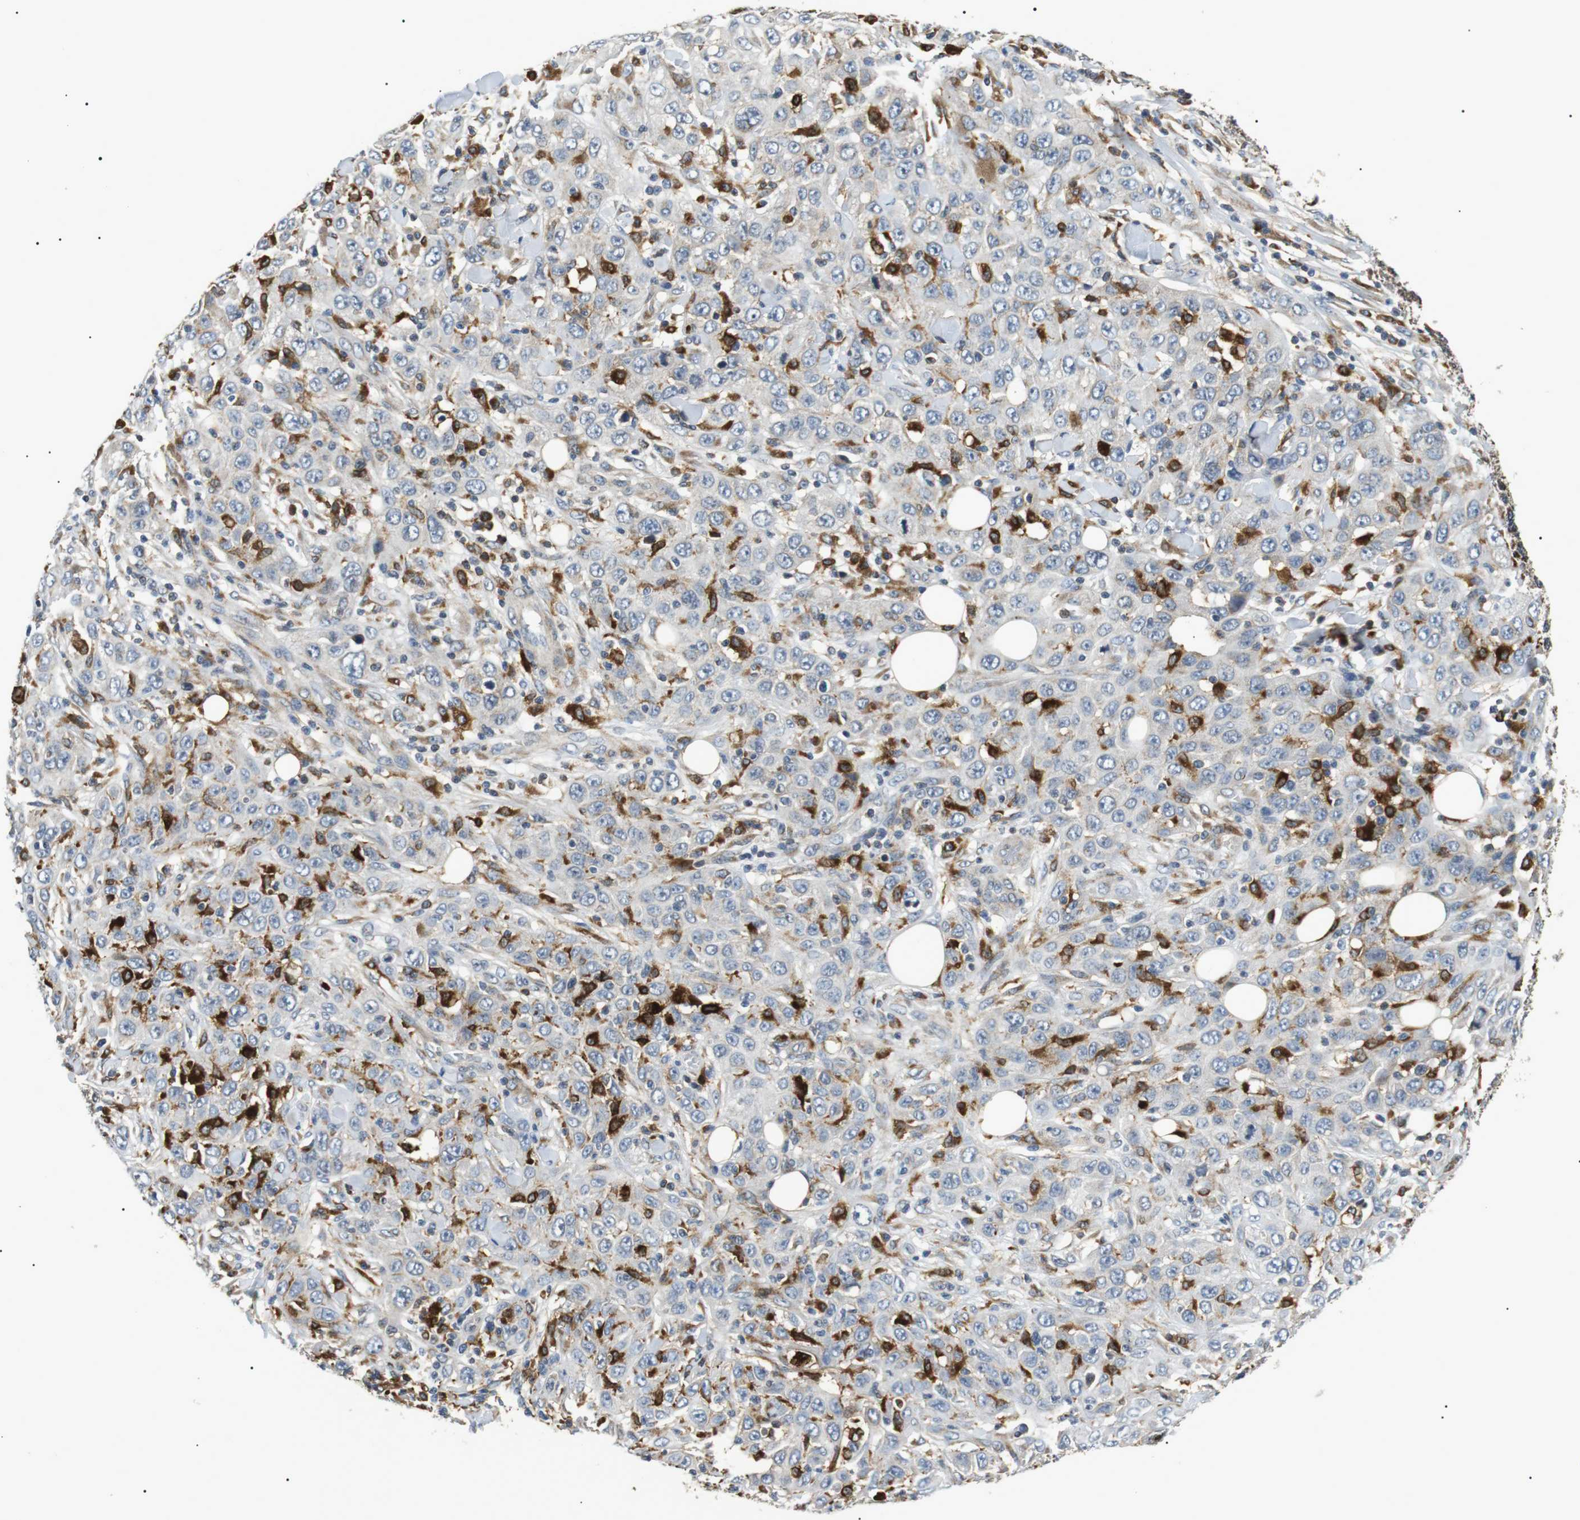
{"staining": {"intensity": "negative", "quantity": "none", "location": "none"}, "tissue": "skin cancer", "cell_type": "Tumor cells", "image_type": "cancer", "snomed": [{"axis": "morphology", "description": "Squamous cell carcinoma, NOS"}, {"axis": "topography", "description": "Skin"}], "caption": "This is a micrograph of immunohistochemistry (IHC) staining of skin cancer, which shows no staining in tumor cells.", "gene": "RAB9A", "patient": {"sex": "female", "age": 88}}